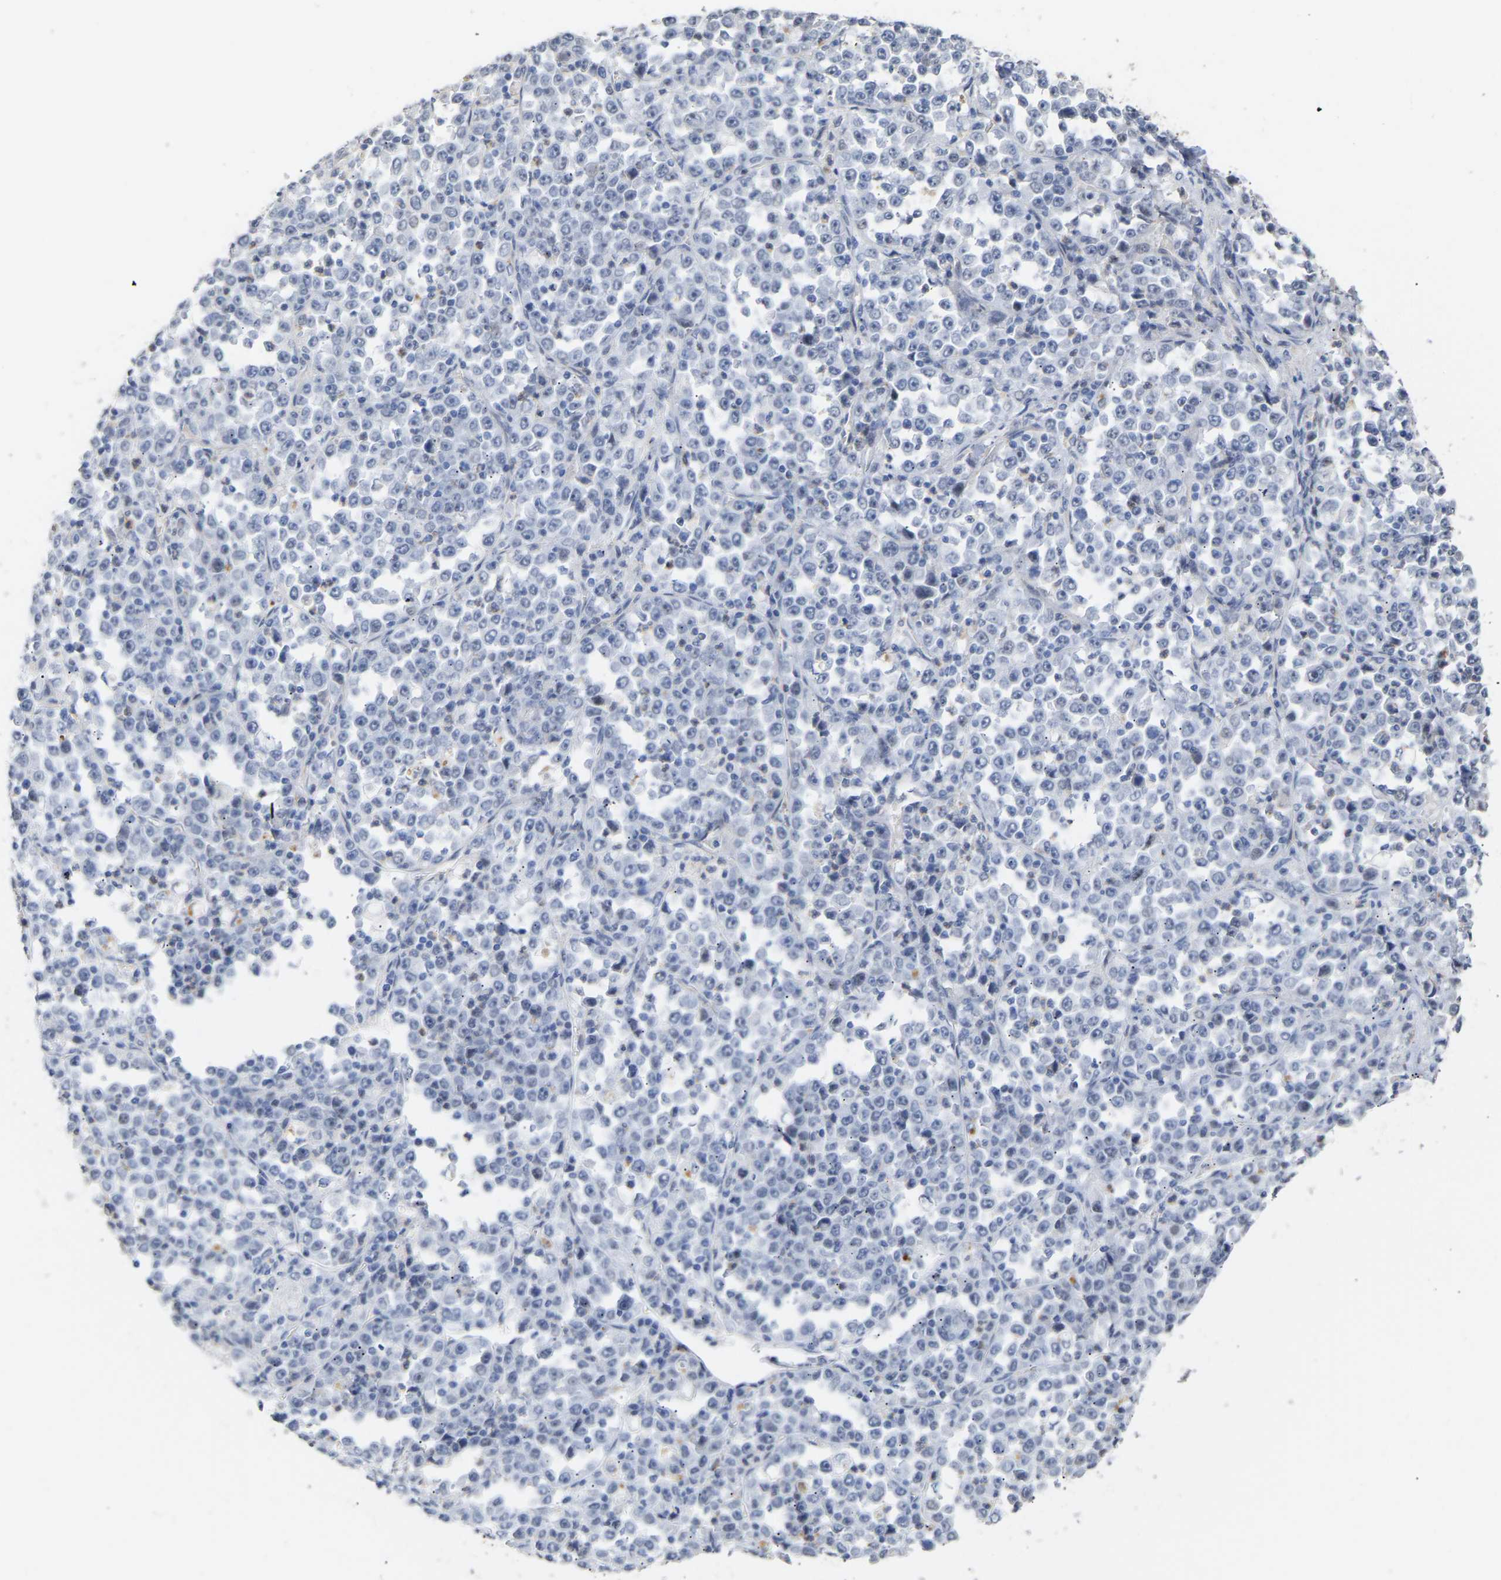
{"staining": {"intensity": "negative", "quantity": "none", "location": "none"}, "tissue": "stomach cancer", "cell_type": "Tumor cells", "image_type": "cancer", "snomed": [{"axis": "morphology", "description": "Normal tissue, NOS"}, {"axis": "morphology", "description": "Adenocarcinoma, NOS"}, {"axis": "topography", "description": "Stomach, upper"}, {"axis": "topography", "description": "Stomach"}], "caption": "Tumor cells are negative for brown protein staining in stomach adenocarcinoma. Nuclei are stained in blue.", "gene": "AMPH", "patient": {"sex": "male", "age": 59}}